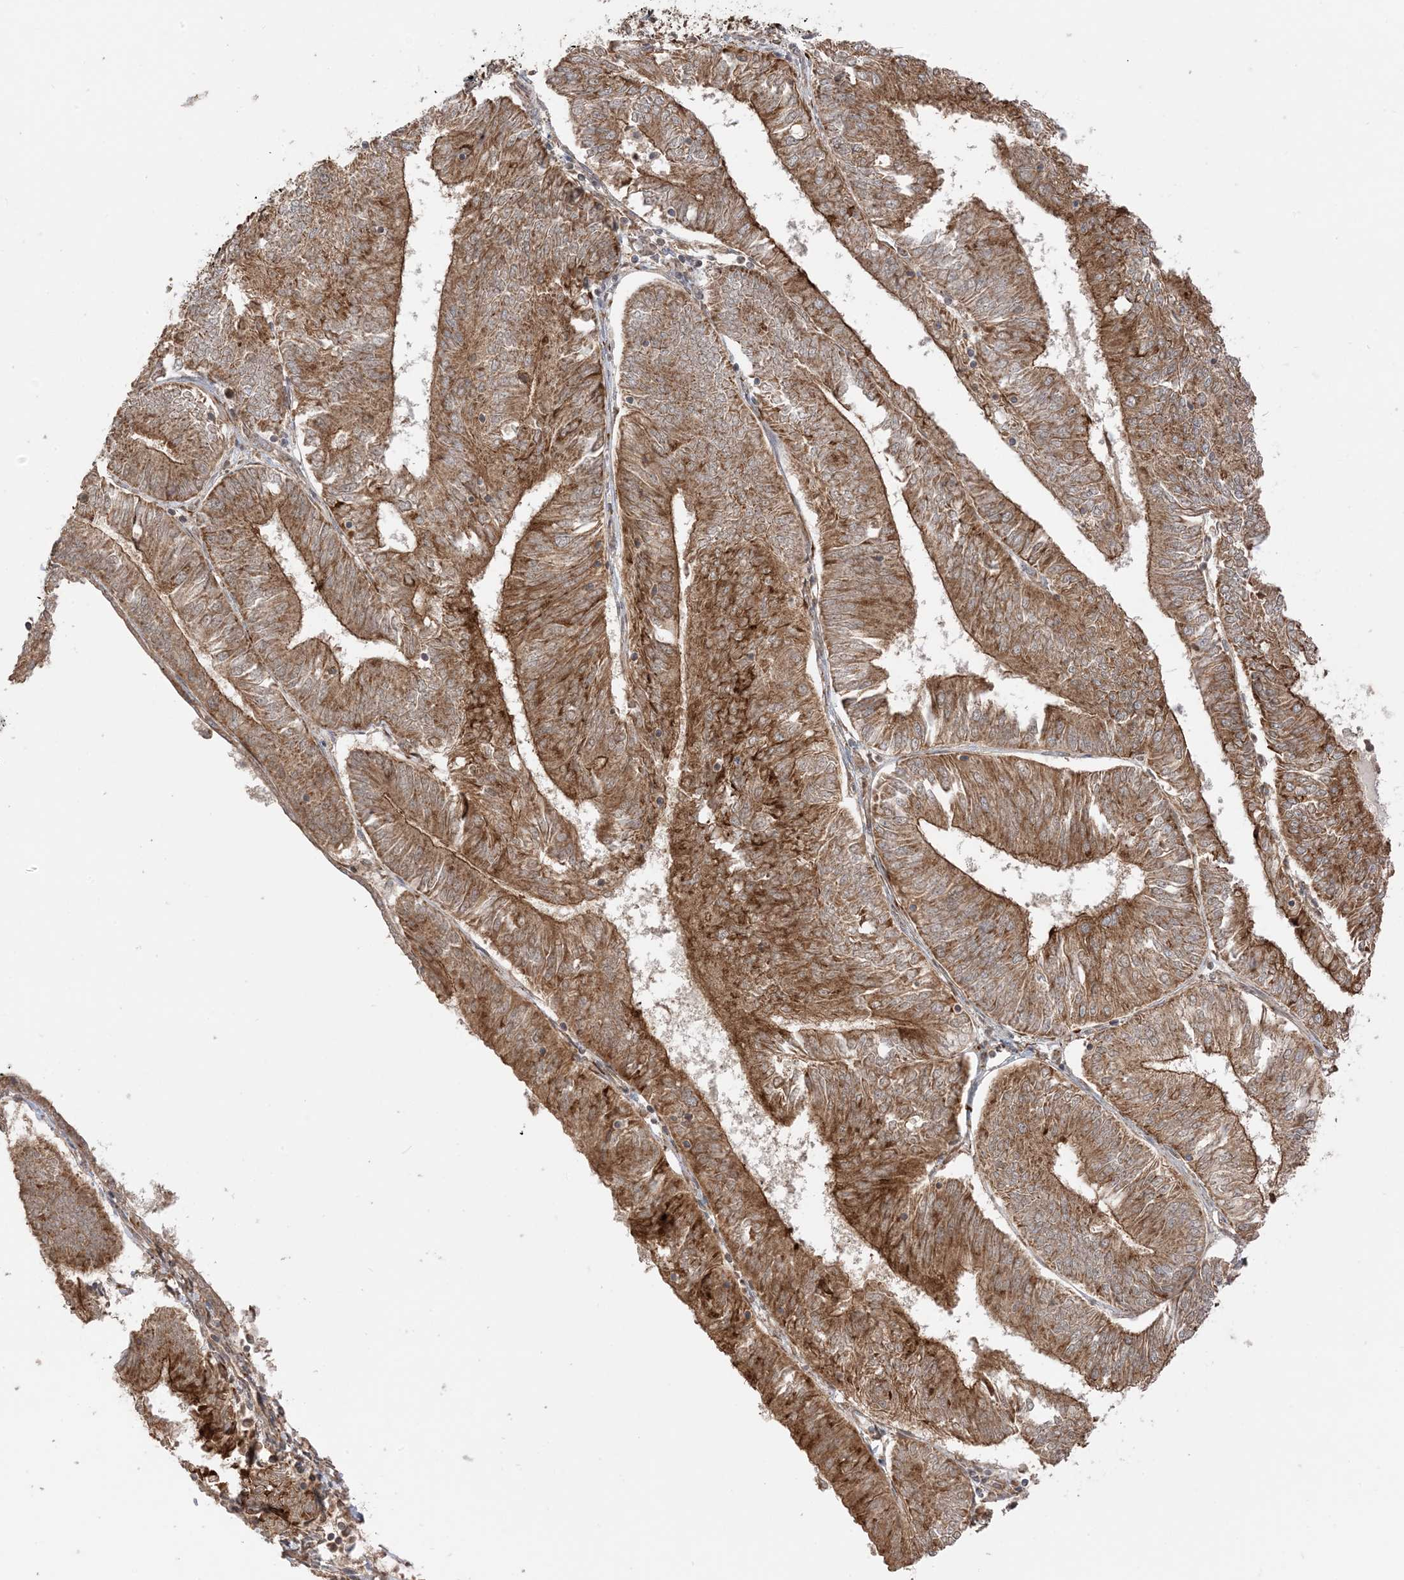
{"staining": {"intensity": "strong", "quantity": ">75%", "location": "cytoplasmic/membranous"}, "tissue": "endometrial cancer", "cell_type": "Tumor cells", "image_type": "cancer", "snomed": [{"axis": "morphology", "description": "Adenocarcinoma, NOS"}, {"axis": "topography", "description": "Endometrium"}], "caption": "Immunohistochemical staining of endometrial cancer (adenocarcinoma) displays high levels of strong cytoplasmic/membranous staining in about >75% of tumor cells.", "gene": "N4BP3", "patient": {"sex": "female", "age": 58}}